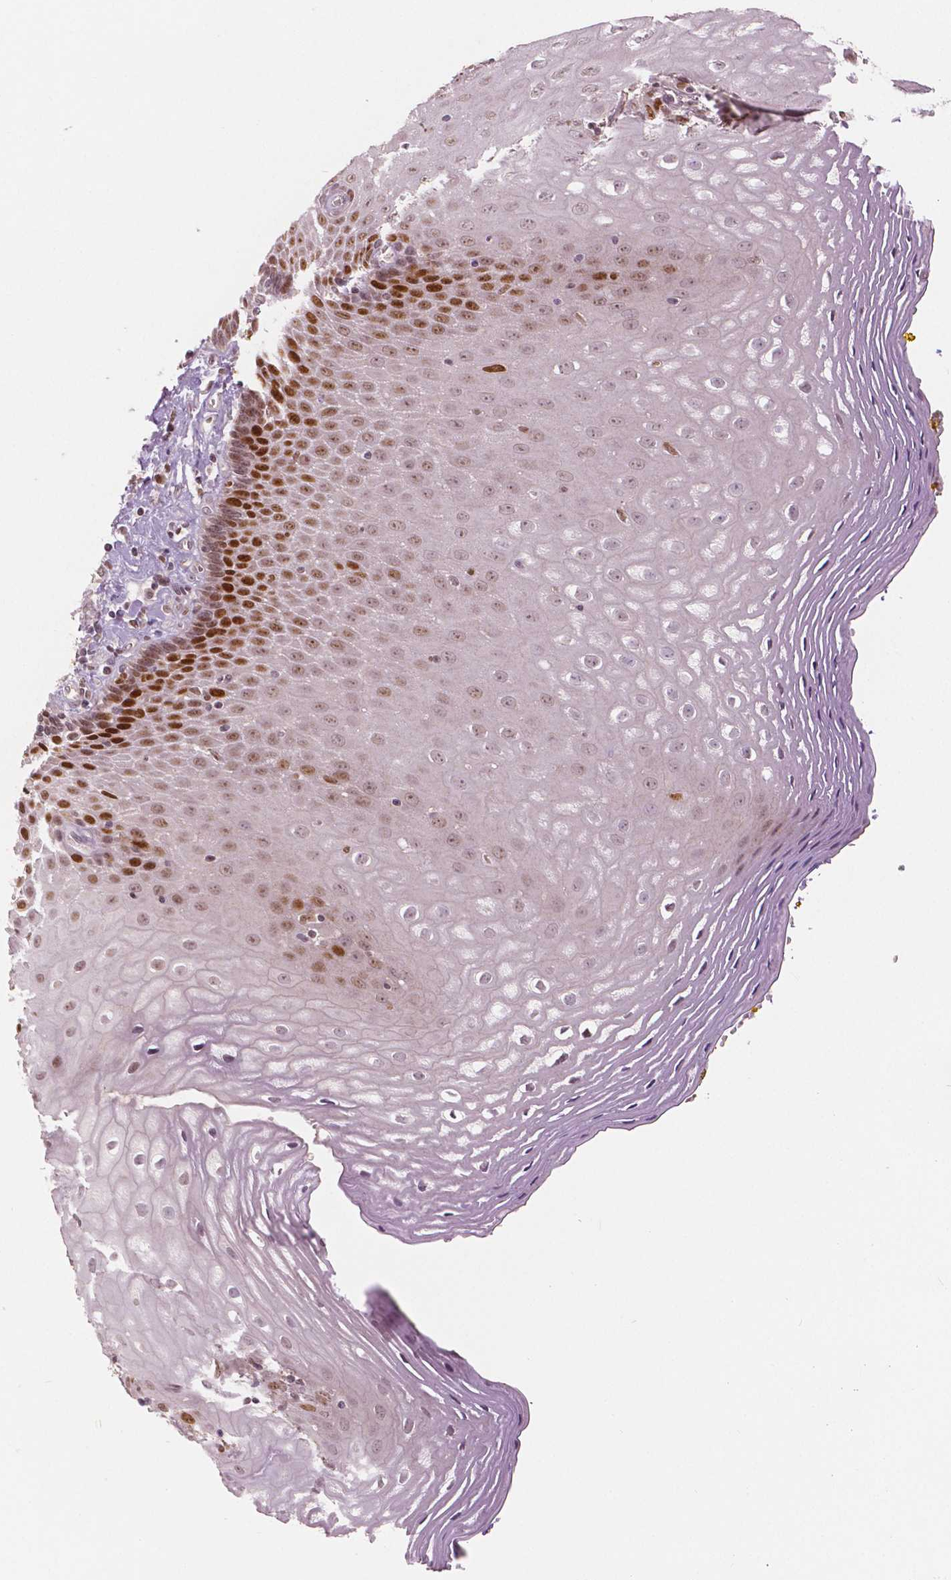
{"staining": {"intensity": "strong", "quantity": "25%-75%", "location": "nuclear"}, "tissue": "esophagus", "cell_type": "Squamous epithelial cells", "image_type": "normal", "snomed": [{"axis": "morphology", "description": "Normal tissue, NOS"}, {"axis": "topography", "description": "Esophagus"}], "caption": "A brown stain shows strong nuclear positivity of a protein in squamous epithelial cells of benign human esophagus.", "gene": "NSD2", "patient": {"sex": "female", "age": 68}}